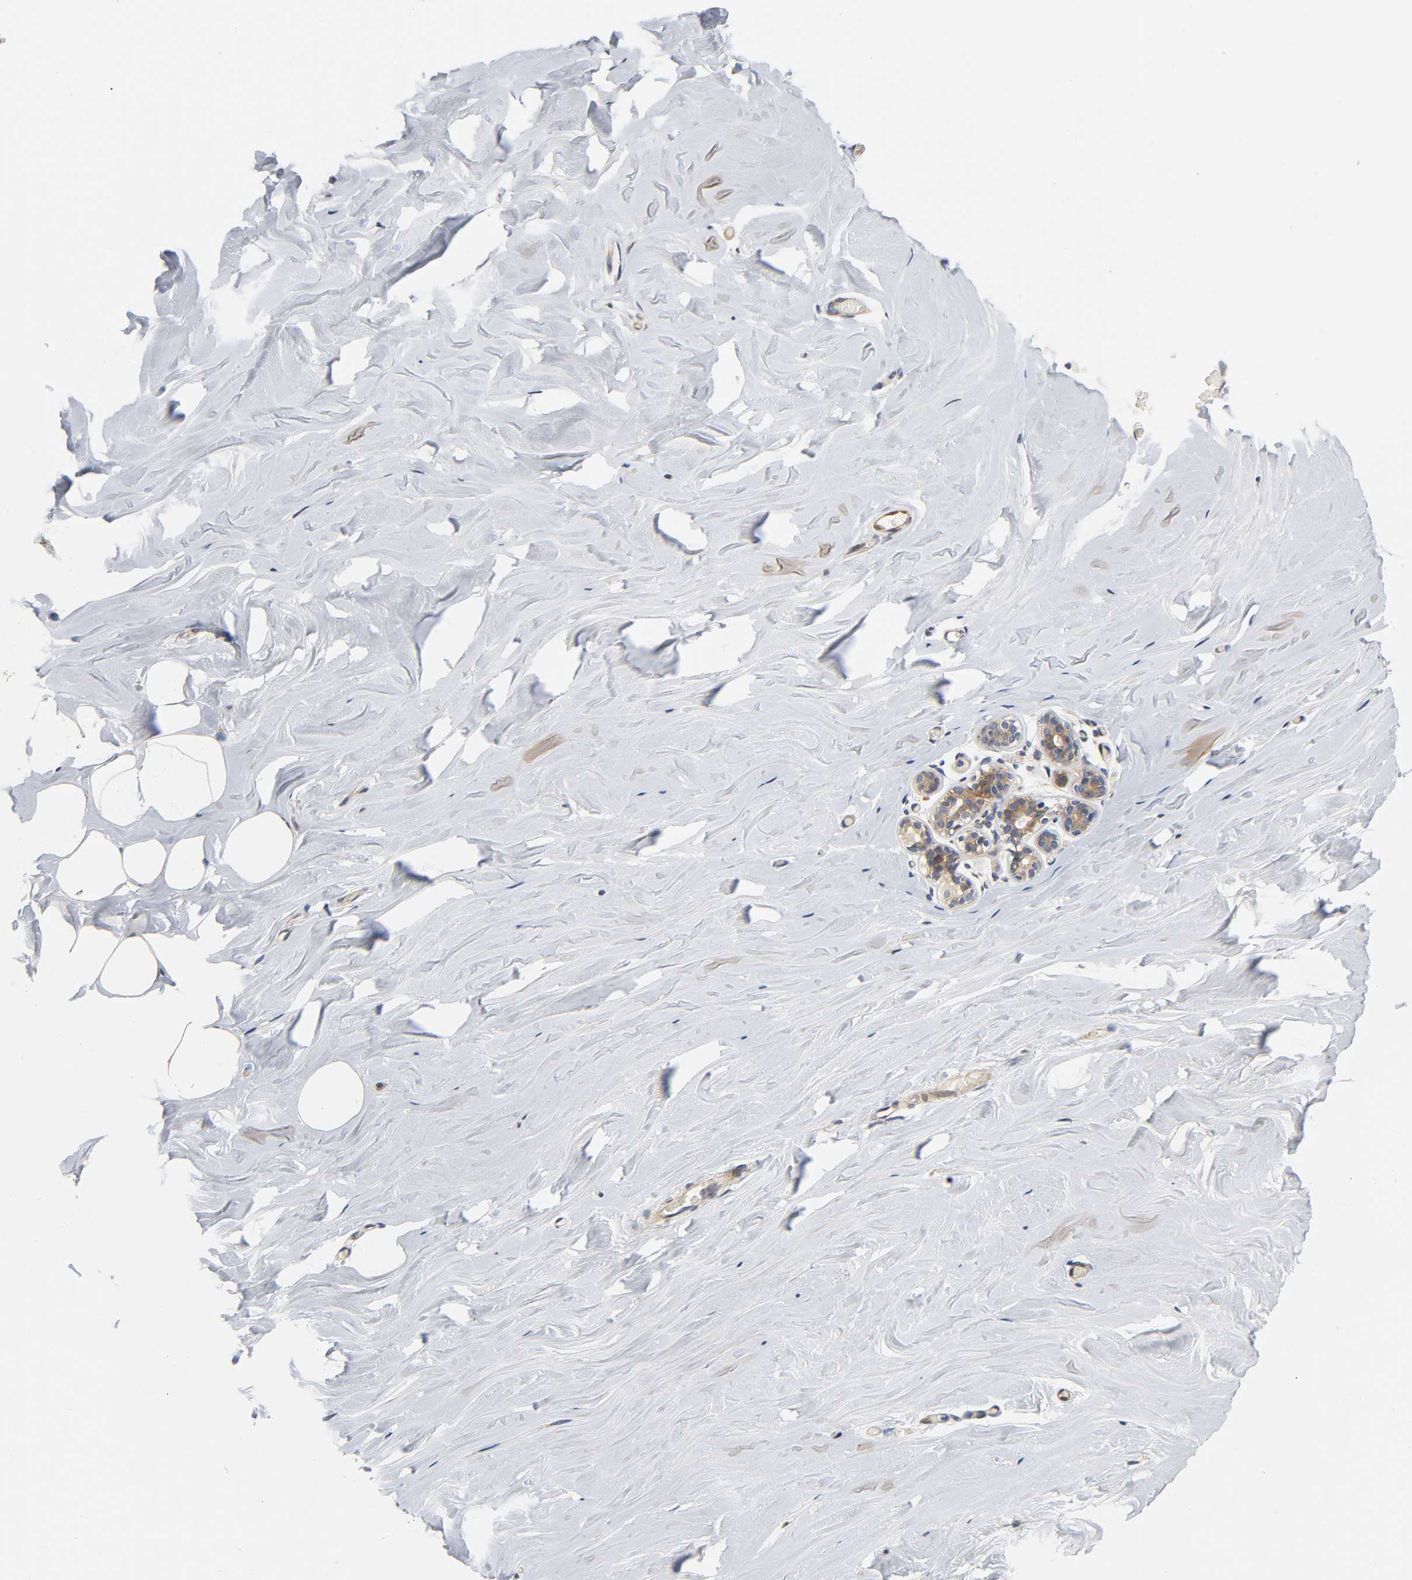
{"staining": {"intensity": "negative", "quantity": "none", "location": "none"}, "tissue": "breast", "cell_type": "Adipocytes", "image_type": "normal", "snomed": [{"axis": "morphology", "description": "Normal tissue, NOS"}, {"axis": "topography", "description": "Breast"}], "caption": "IHC of benign breast reveals no positivity in adipocytes. Brightfield microscopy of IHC stained with DAB (3,3'-diaminobenzidine) (brown) and hematoxylin (blue), captured at high magnification.", "gene": "ASB6", "patient": {"sex": "female", "age": 75}}